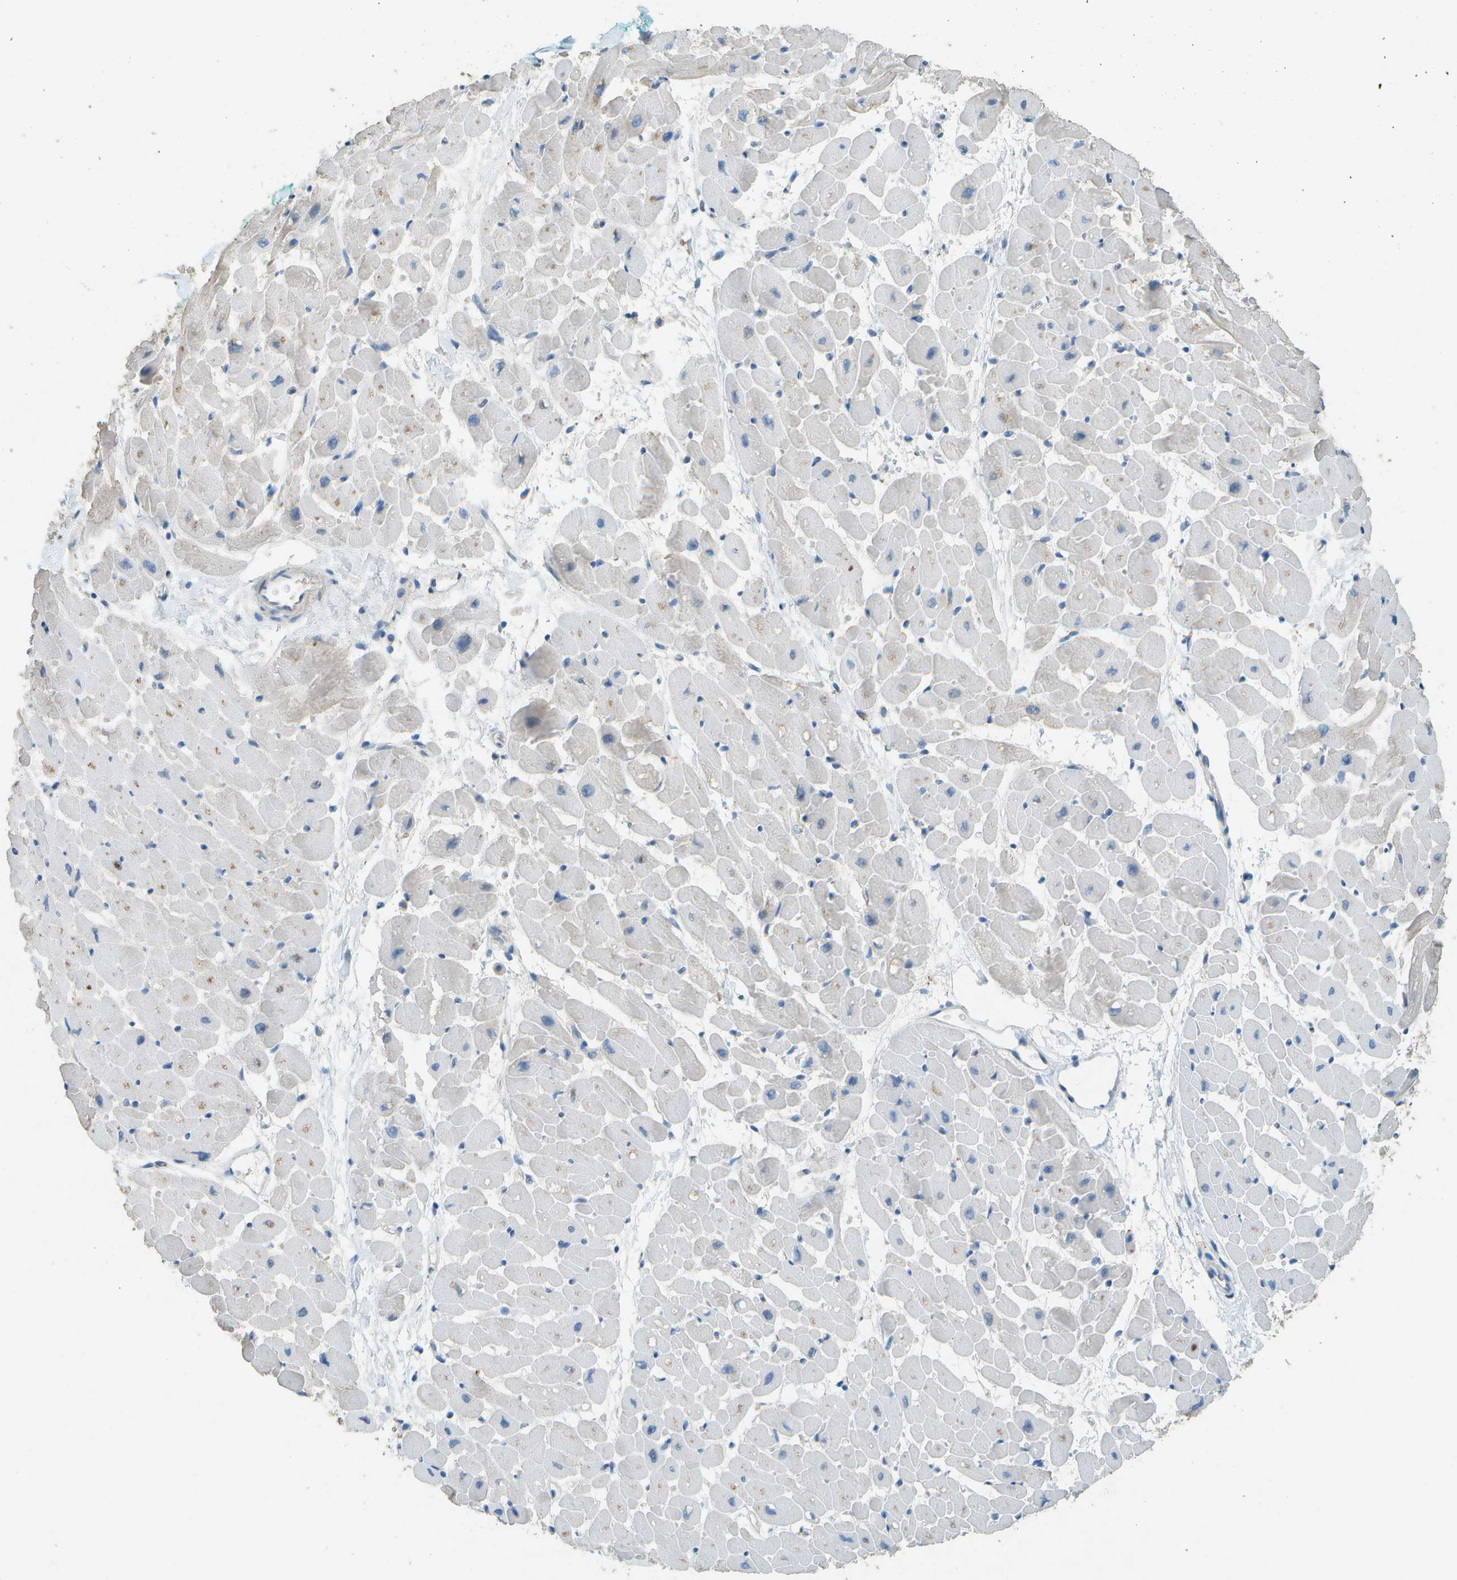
{"staining": {"intensity": "moderate", "quantity": "25%-75%", "location": "cytoplasmic/membranous"}, "tissue": "heart muscle", "cell_type": "Cardiomyocytes", "image_type": "normal", "snomed": [{"axis": "morphology", "description": "Normal tissue, NOS"}, {"axis": "topography", "description": "Heart"}], "caption": "Immunohistochemical staining of normal heart muscle shows medium levels of moderate cytoplasmic/membranous expression in approximately 25%-75% of cardiomyocytes.", "gene": "LGI2", "patient": {"sex": "male", "age": 45}}